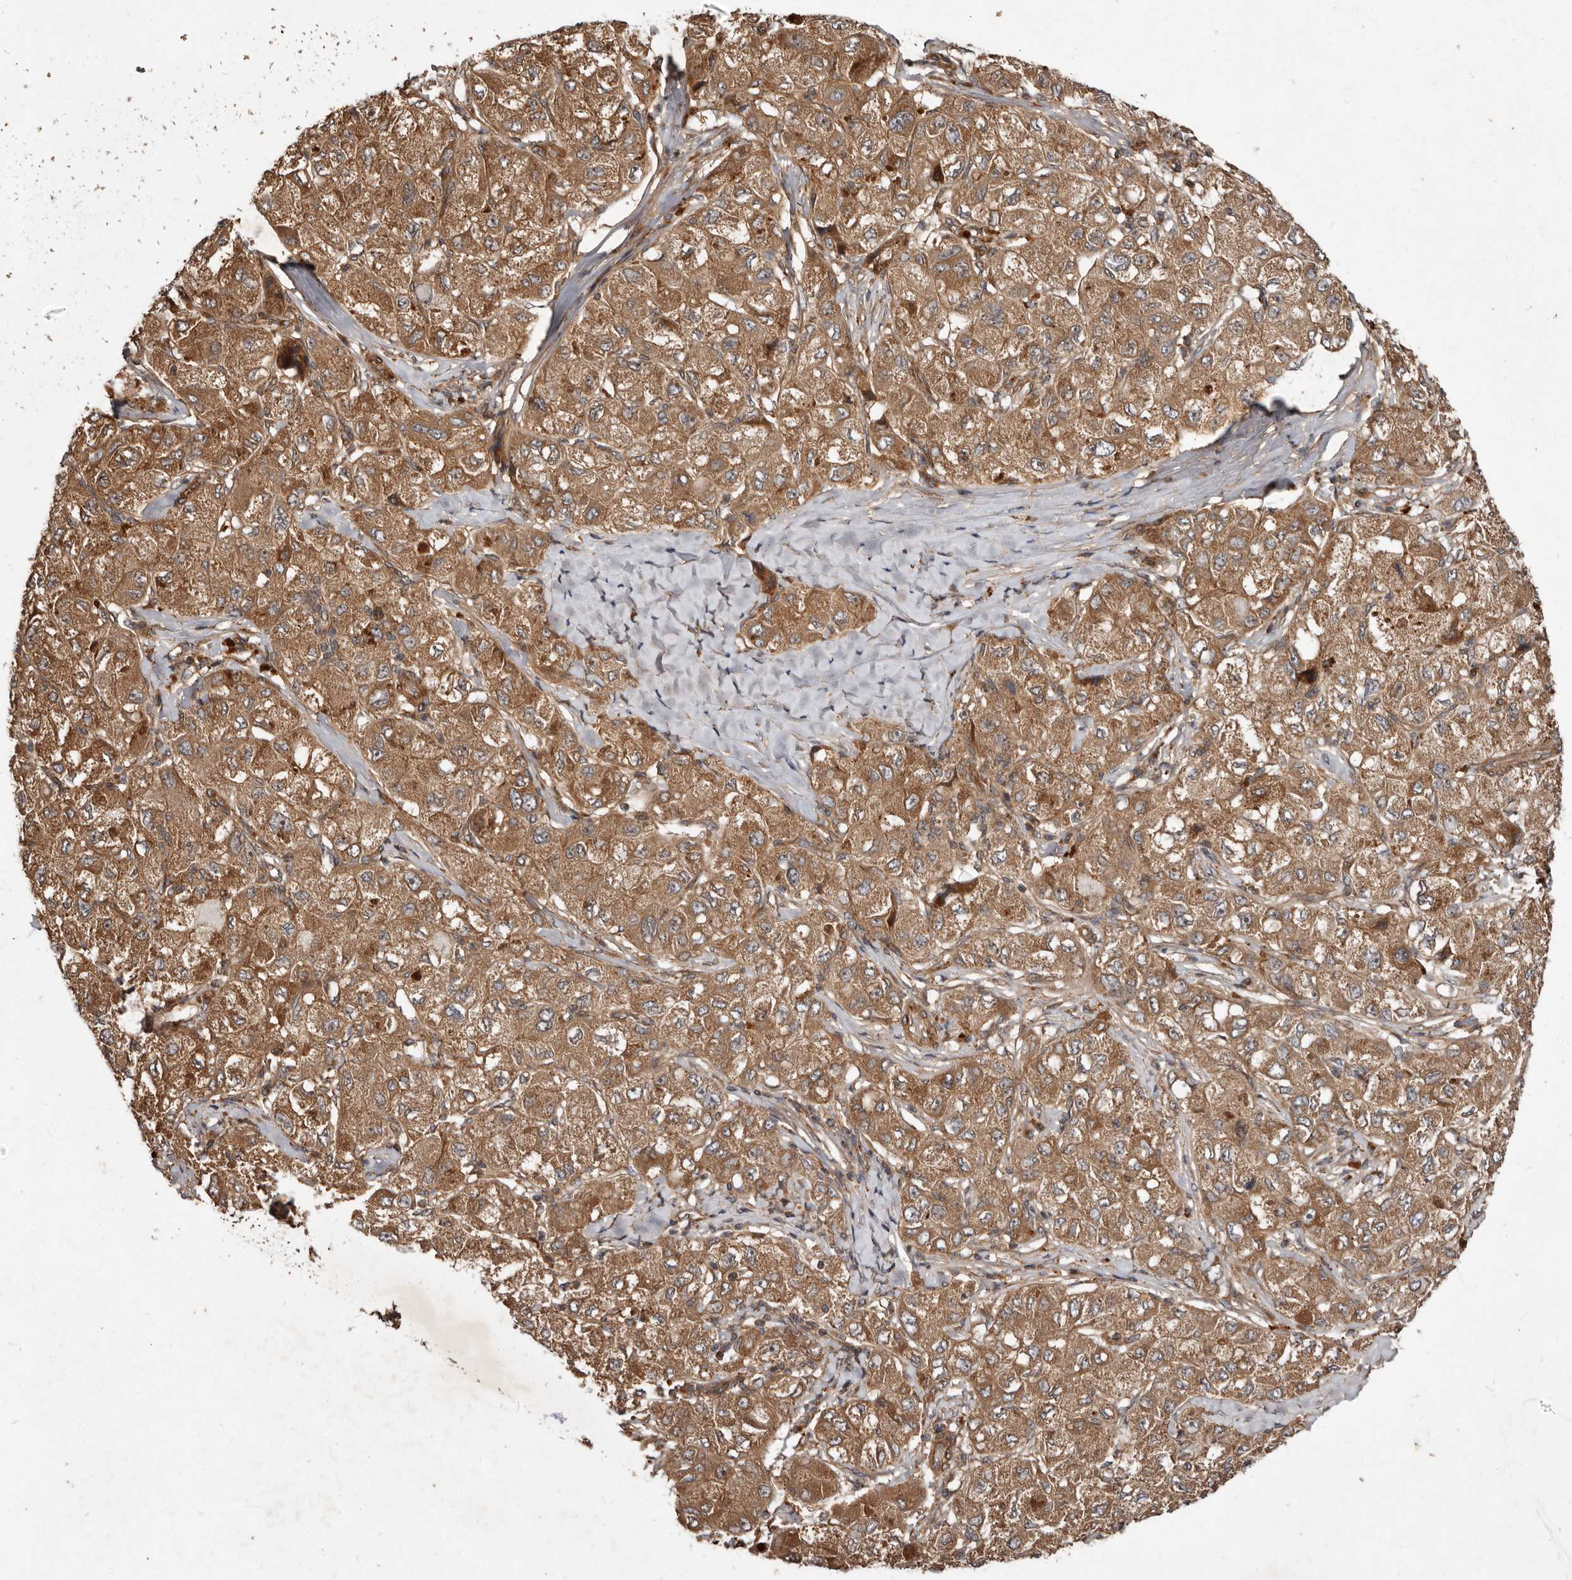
{"staining": {"intensity": "moderate", "quantity": ">75%", "location": "cytoplasmic/membranous"}, "tissue": "liver cancer", "cell_type": "Tumor cells", "image_type": "cancer", "snomed": [{"axis": "morphology", "description": "Carcinoma, Hepatocellular, NOS"}, {"axis": "topography", "description": "Liver"}], "caption": "This is a histology image of immunohistochemistry (IHC) staining of hepatocellular carcinoma (liver), which shows moderate positivity in the cytoplasmic/membranous of tumor cells.", "gene": "STK36", "patient": {"sex": "male", "age": 80}}